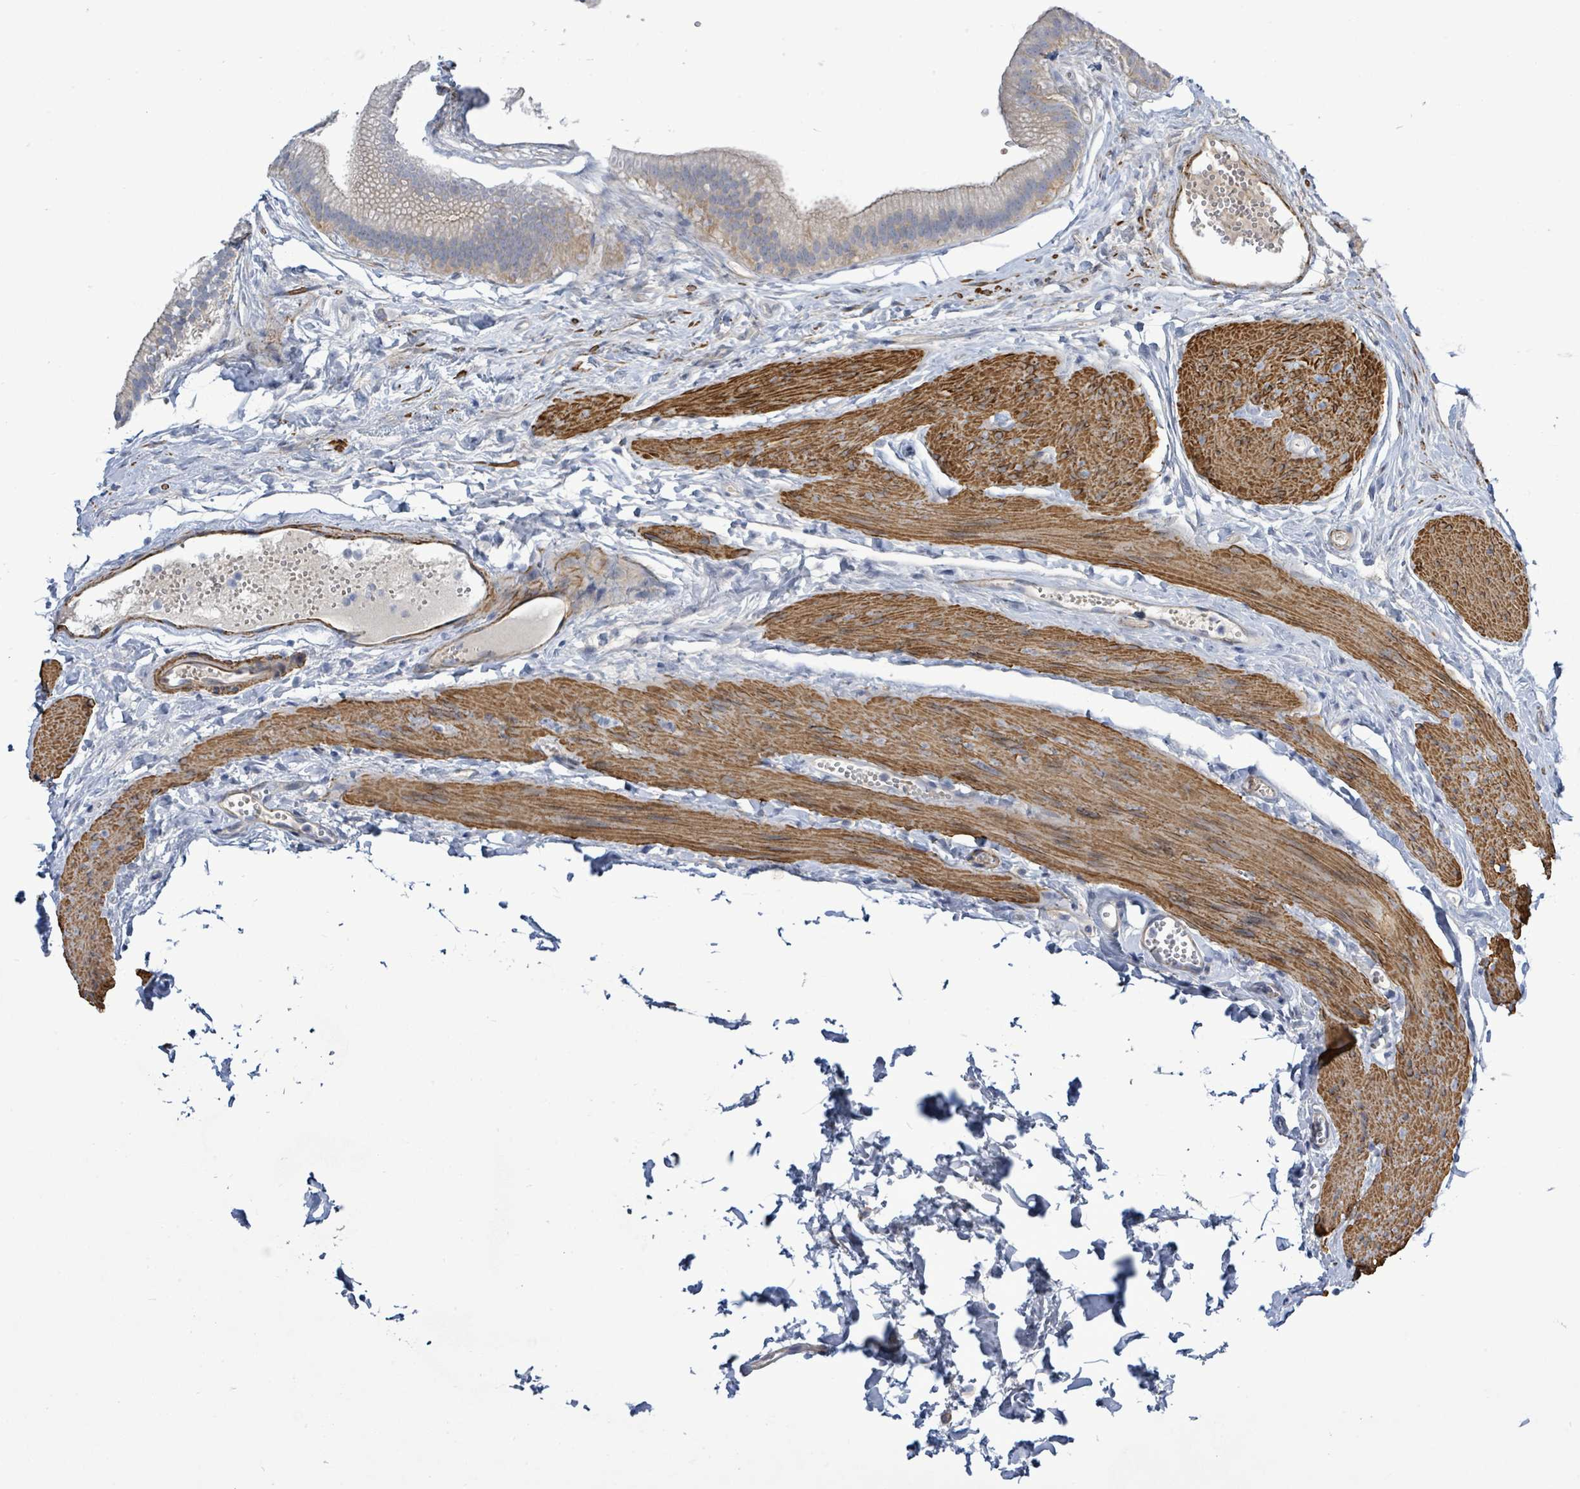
{"staining": {"intensity": "weak", "quantity": "25%-75%", "location": "cytoplasmic/membranous"}, "tissue": "gallbladder", "cell_type": "Glandular cells", "image_type": "normal", "snomed": [{"axis": "morphology", "description": "Normal tissue, NOS"}, {"axis": "topography", "description": "Gallbladder"}], "caption": "The histopathology image reveals staining of normal gallbladder, revealing weak cytoplasmic/membranous protein staining (brown color) within glandular cells. The protein is shown in brown color, while the nuclei are stained blue.", "gene": "DMRTC1B", "patient": {"sex": "female", "age": 54}}